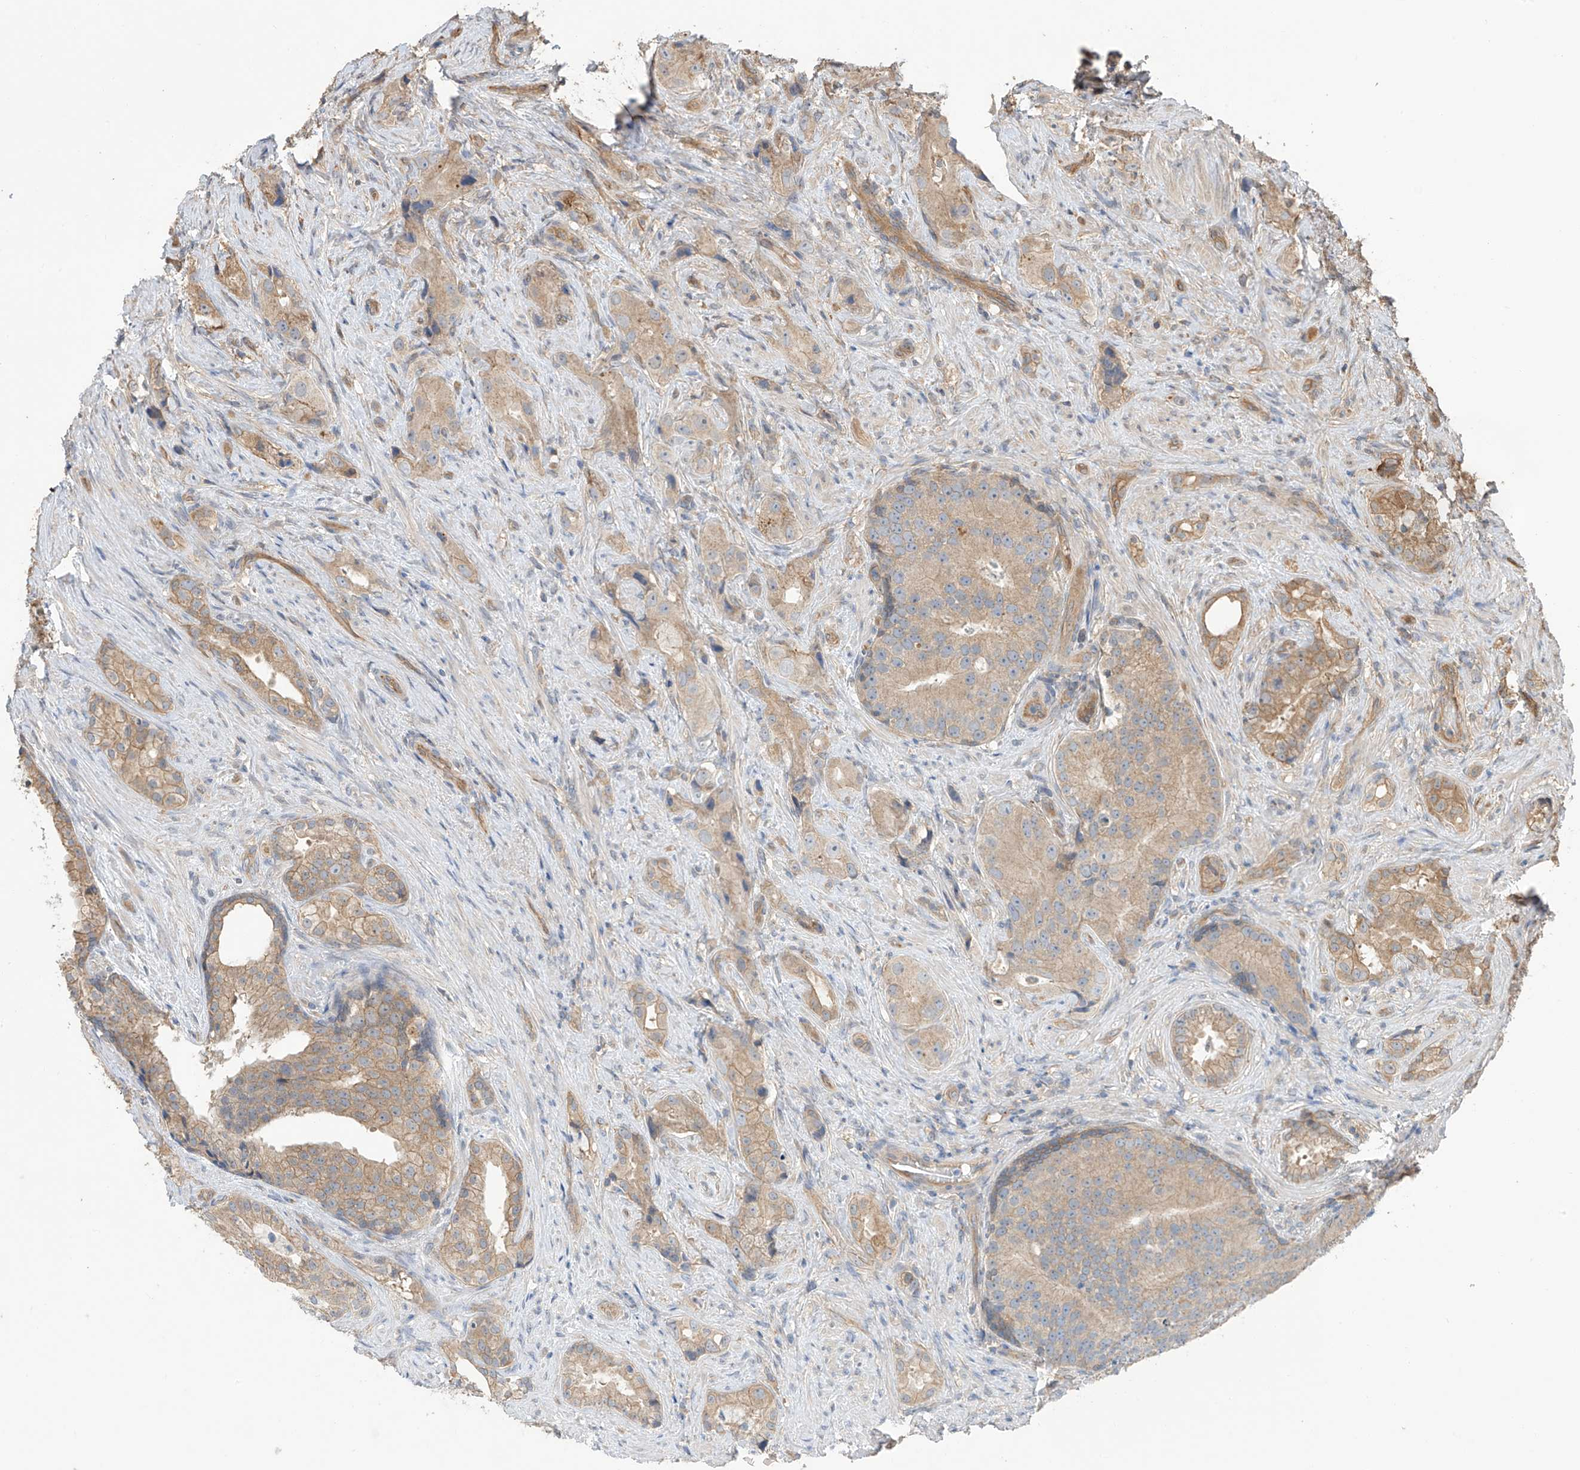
{"staining": {"intensity": "moderate", "quantity": ">75%", "location": "cytoplasmic/membranous"}, "tissue": "prostate cancer", "cell_type": "Tumor cells", "image_type": "cancer", "snomed": [{"axis": "morphology", "description": "Adenocarcinoma, Low grade"}, {"axis": "topography", "description": "Prostate"}], "caption": "Prostate cancer was stained to show a protein in brown. There is medium levels of moderate cytoplasmic/membranous staining in about >75% of tumor cells.", "gene": "AGBL5", "patient": {"sex": "male", "age": 71}}